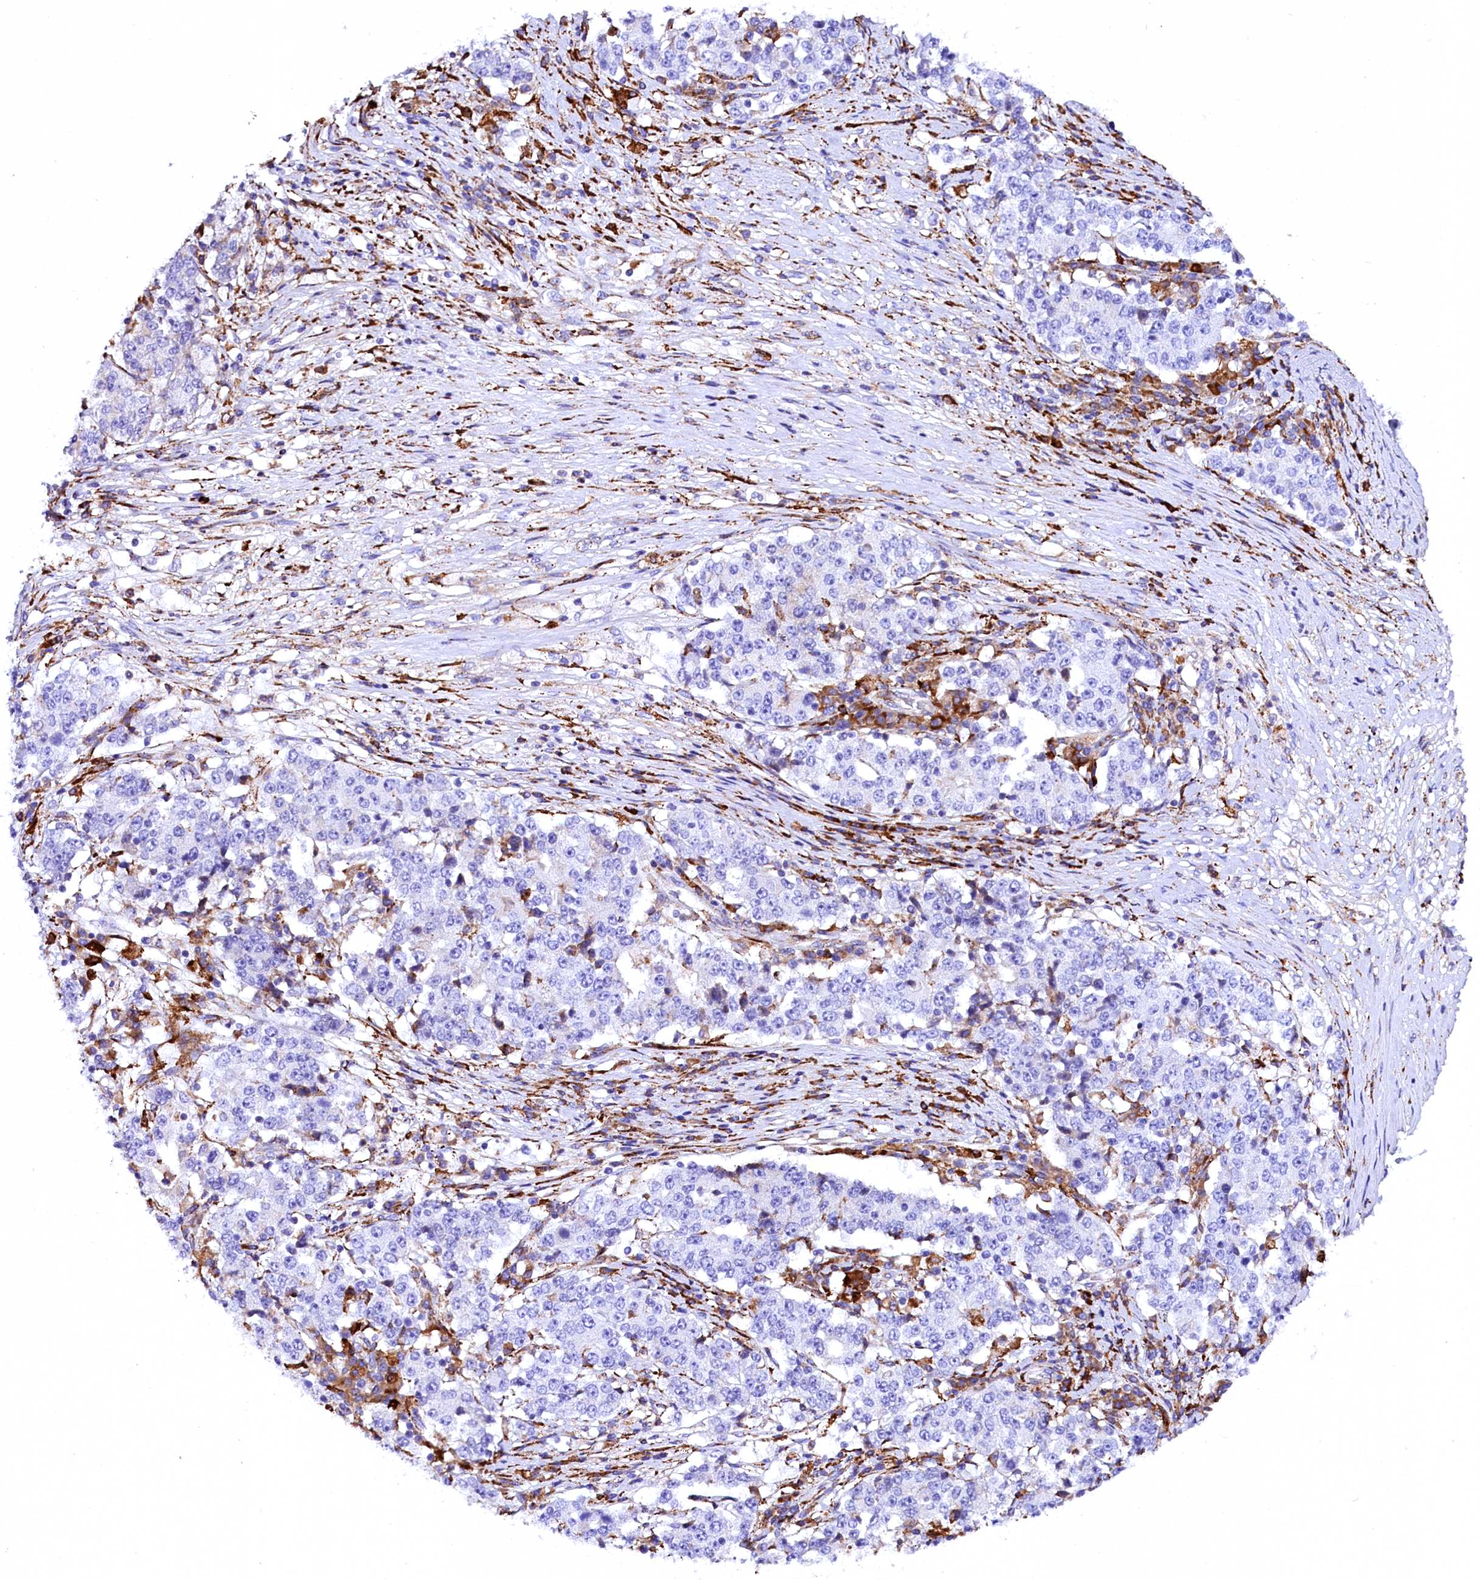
{"staining": {"intensity": "negative", "quantity": "none", "location": "none"}, "tissue": "stomach cancer", "cell_type": "Tumor cells", "image_type": "cancer", "snomed": [{"axis": "morphology", "description": "Adenocarcinoma, NOS"}, {"axis": "topography", "description": "Stomach"}], "caption": "Tumor cells are negative for brown protein staining in adenocarcinoma (stomach). The staining is performed using DAB brown chromogen with nuclei counter-stained in using hematoxylin.", "gene": "CMTR2", "patient": {"sex": "male", "age": 59}}